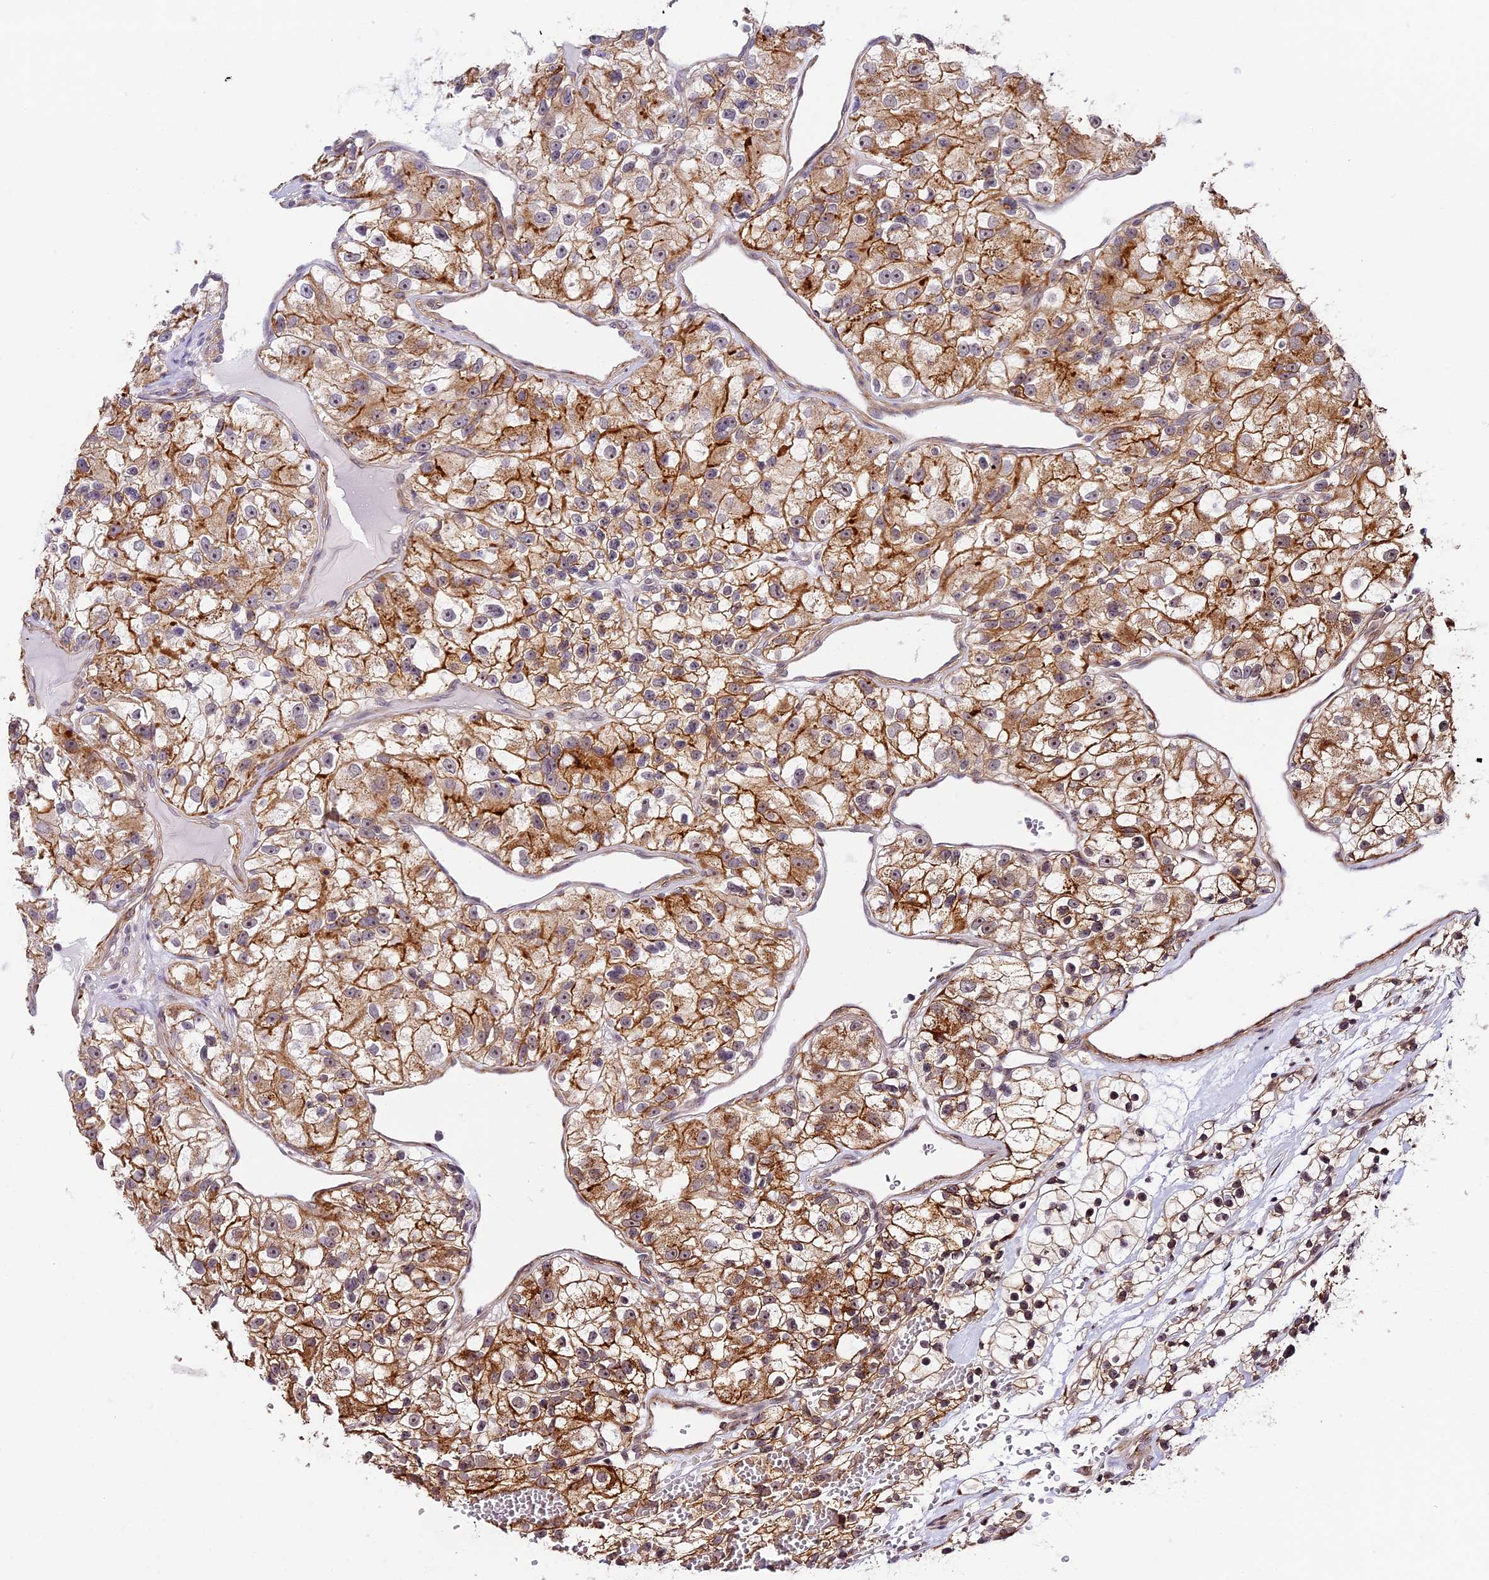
{"staining": {"intensity": "strong", "quantity": ">75%", "location": "cytoplasmic/membranous"}, "tissue": "renal cancer", "cell_type": "Tumor cells", "image_type": "cancer", "snomed": [{"axis": "morphology", "description": "Adenocarcinoma, NOS"}, {"axis": "topography", "description": "Kidney"}], "caption": "Protein staining of adenocarcinoma (renal) tissue displays strong cytoplasmic/membranous expression in approximately >75% of tumor cells. The staining was performed using DAB (3,3'-diaminobenzidine), with brown indicating positive protein expression. Nuclei are stained blue with hematoxylin.", "gene": "HEATR5B", "patient": {"sex": "female", "age": 57}}